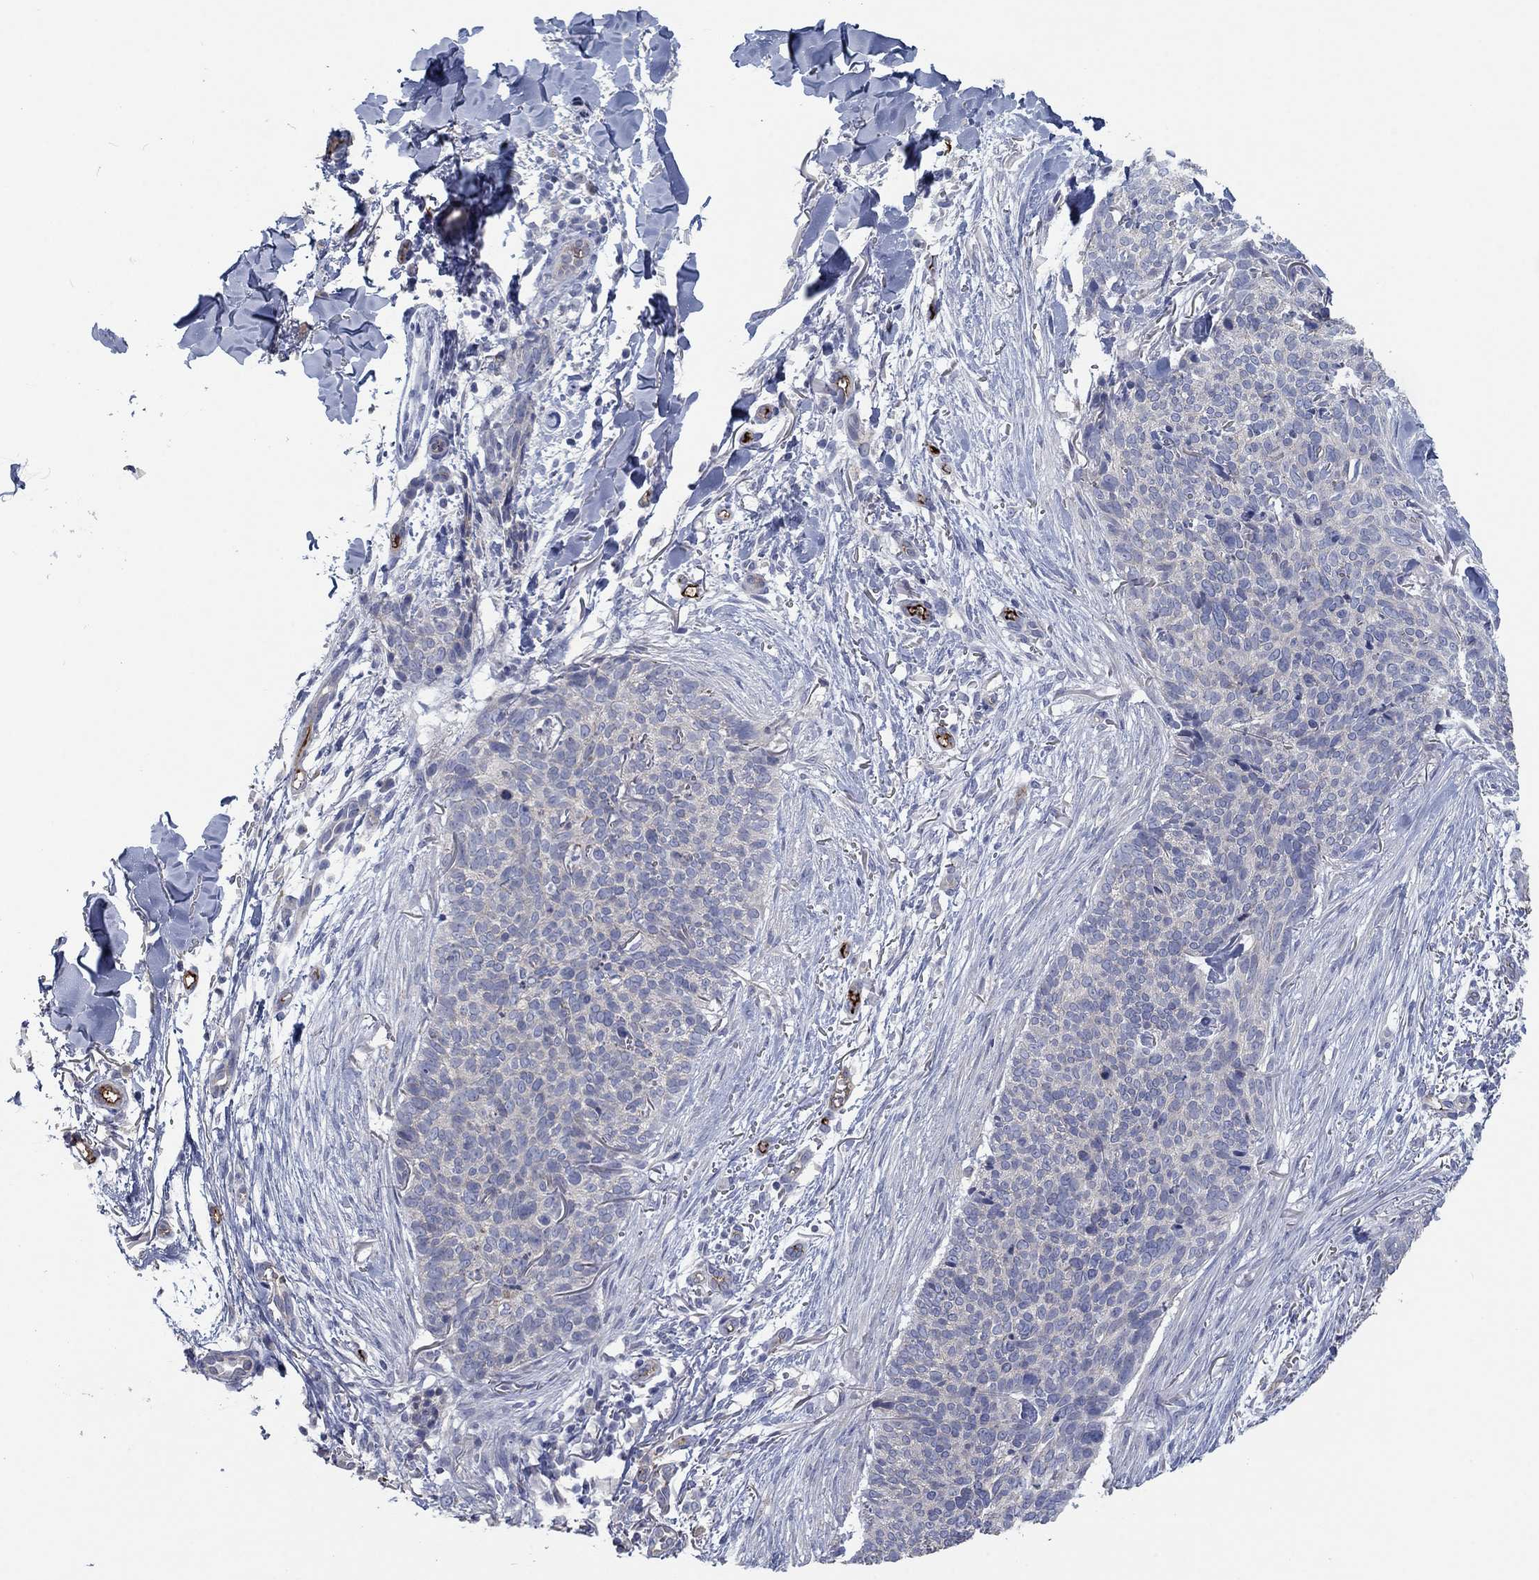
{"staining": {"intensity": "negative", "quantity": "none", "location": "none"}, "tissue": "skin cancer", "cell_type": "Tumor cells", "image_type": "cancer", "snomed": [{"axis": "morphology", "description": "Basal cell carcinoma"}, {"axis": "topography", "description": "Skin"}], "caption": "Skin basal cell carcinoma was stained to show a protein in brown. There is no significant staining in tumor cells.", "gene": "APOC3", "patient": {"sex": "male", "age": 64}}